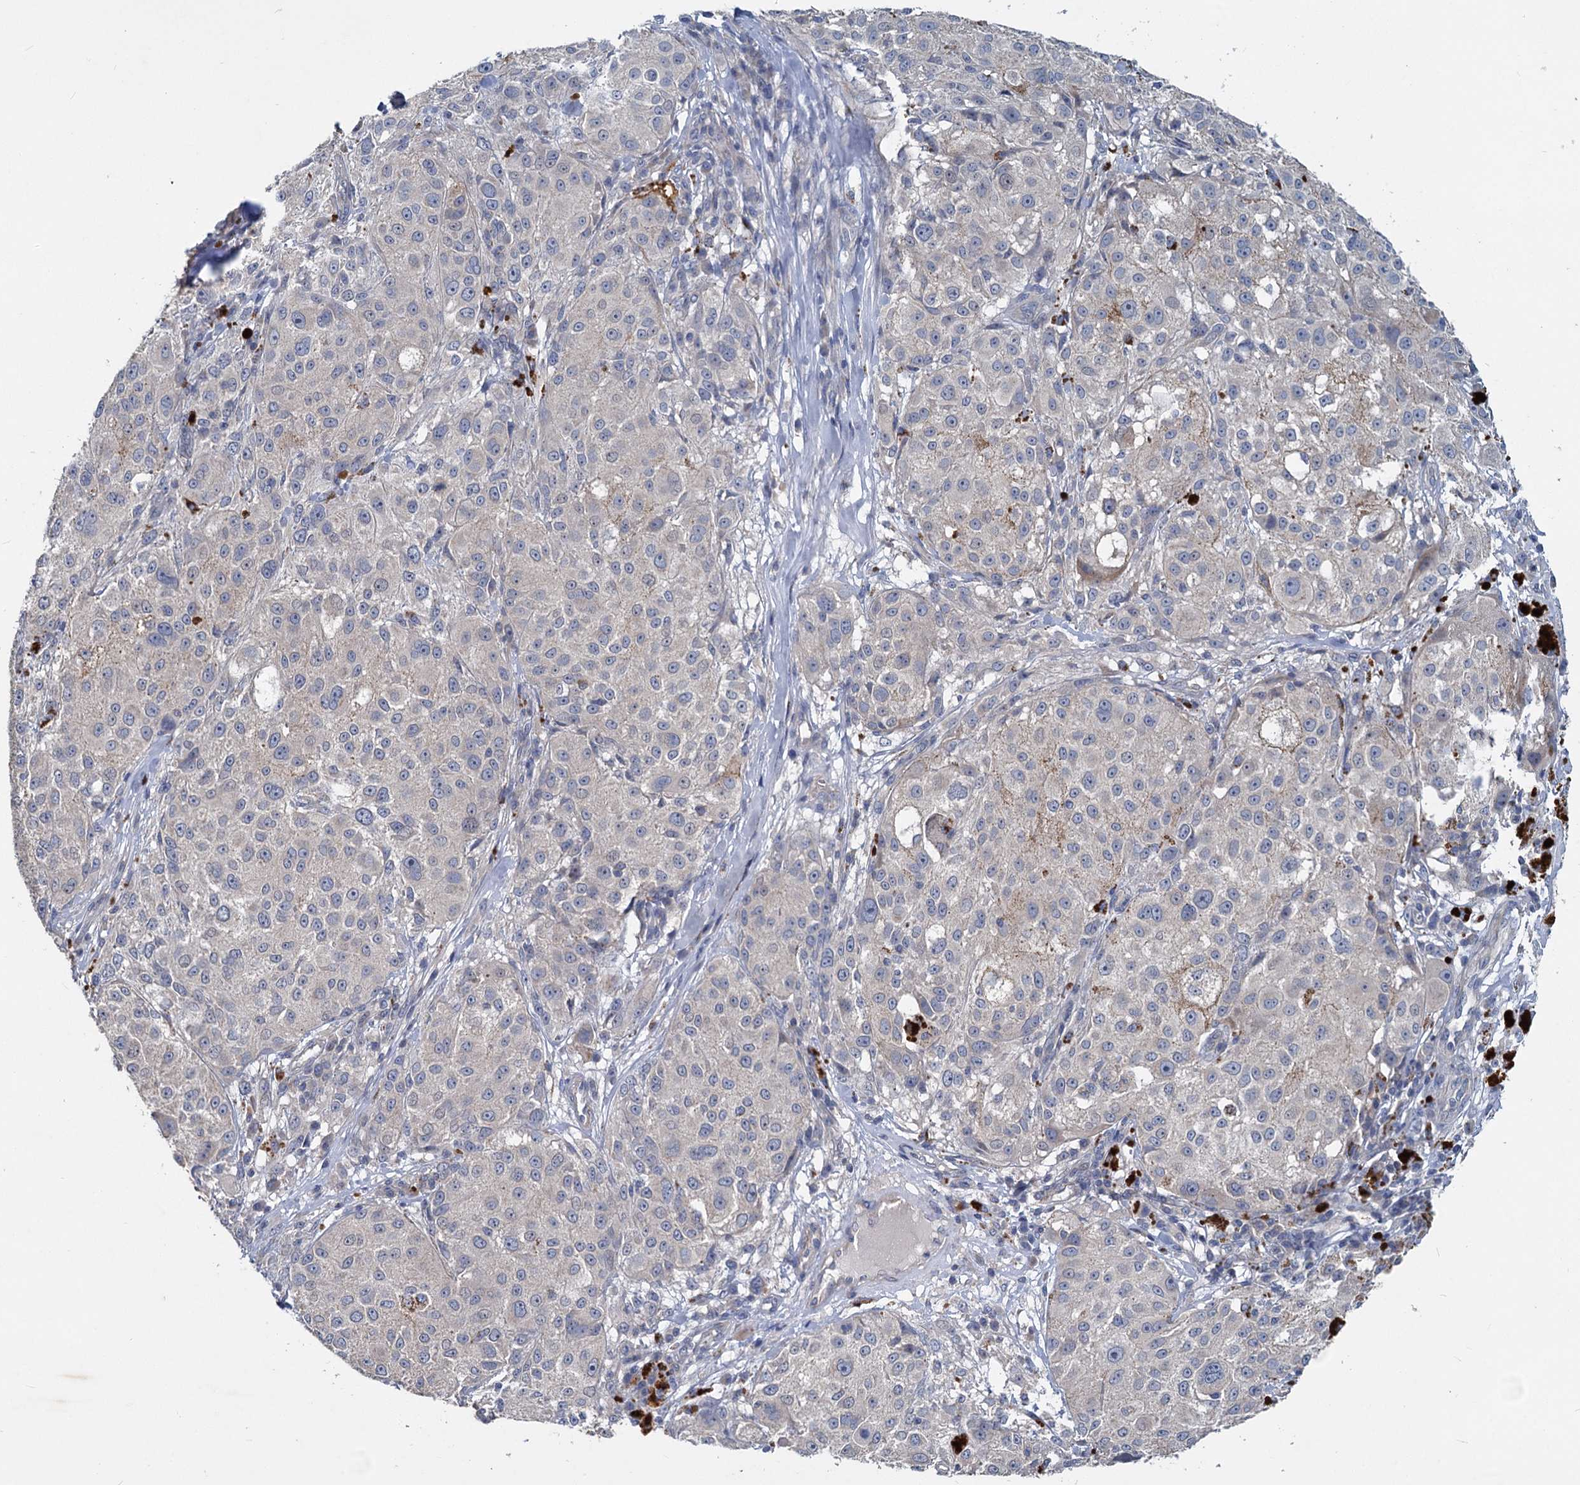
{"staining": {"intensity": "negative", "quantity": "none", "location": "none"}, "tissue": "melanoma", "cell_type": "Tumor cells", "image_type": "cancer", "snomed": [{"axis": "morphology", "description": "Necrosis, NOS"}, {"axis": "morphology", "description": "Malignant melanoma, NOS"}, {"axis": "topography", "description": "Skin"}], "caption": "There is no significant staining in tumor cells of malignant melanoma. Nuclei are stained in blue.", "gene": "SLC2A7", "patient": {"sex": "female", "age": 87}}